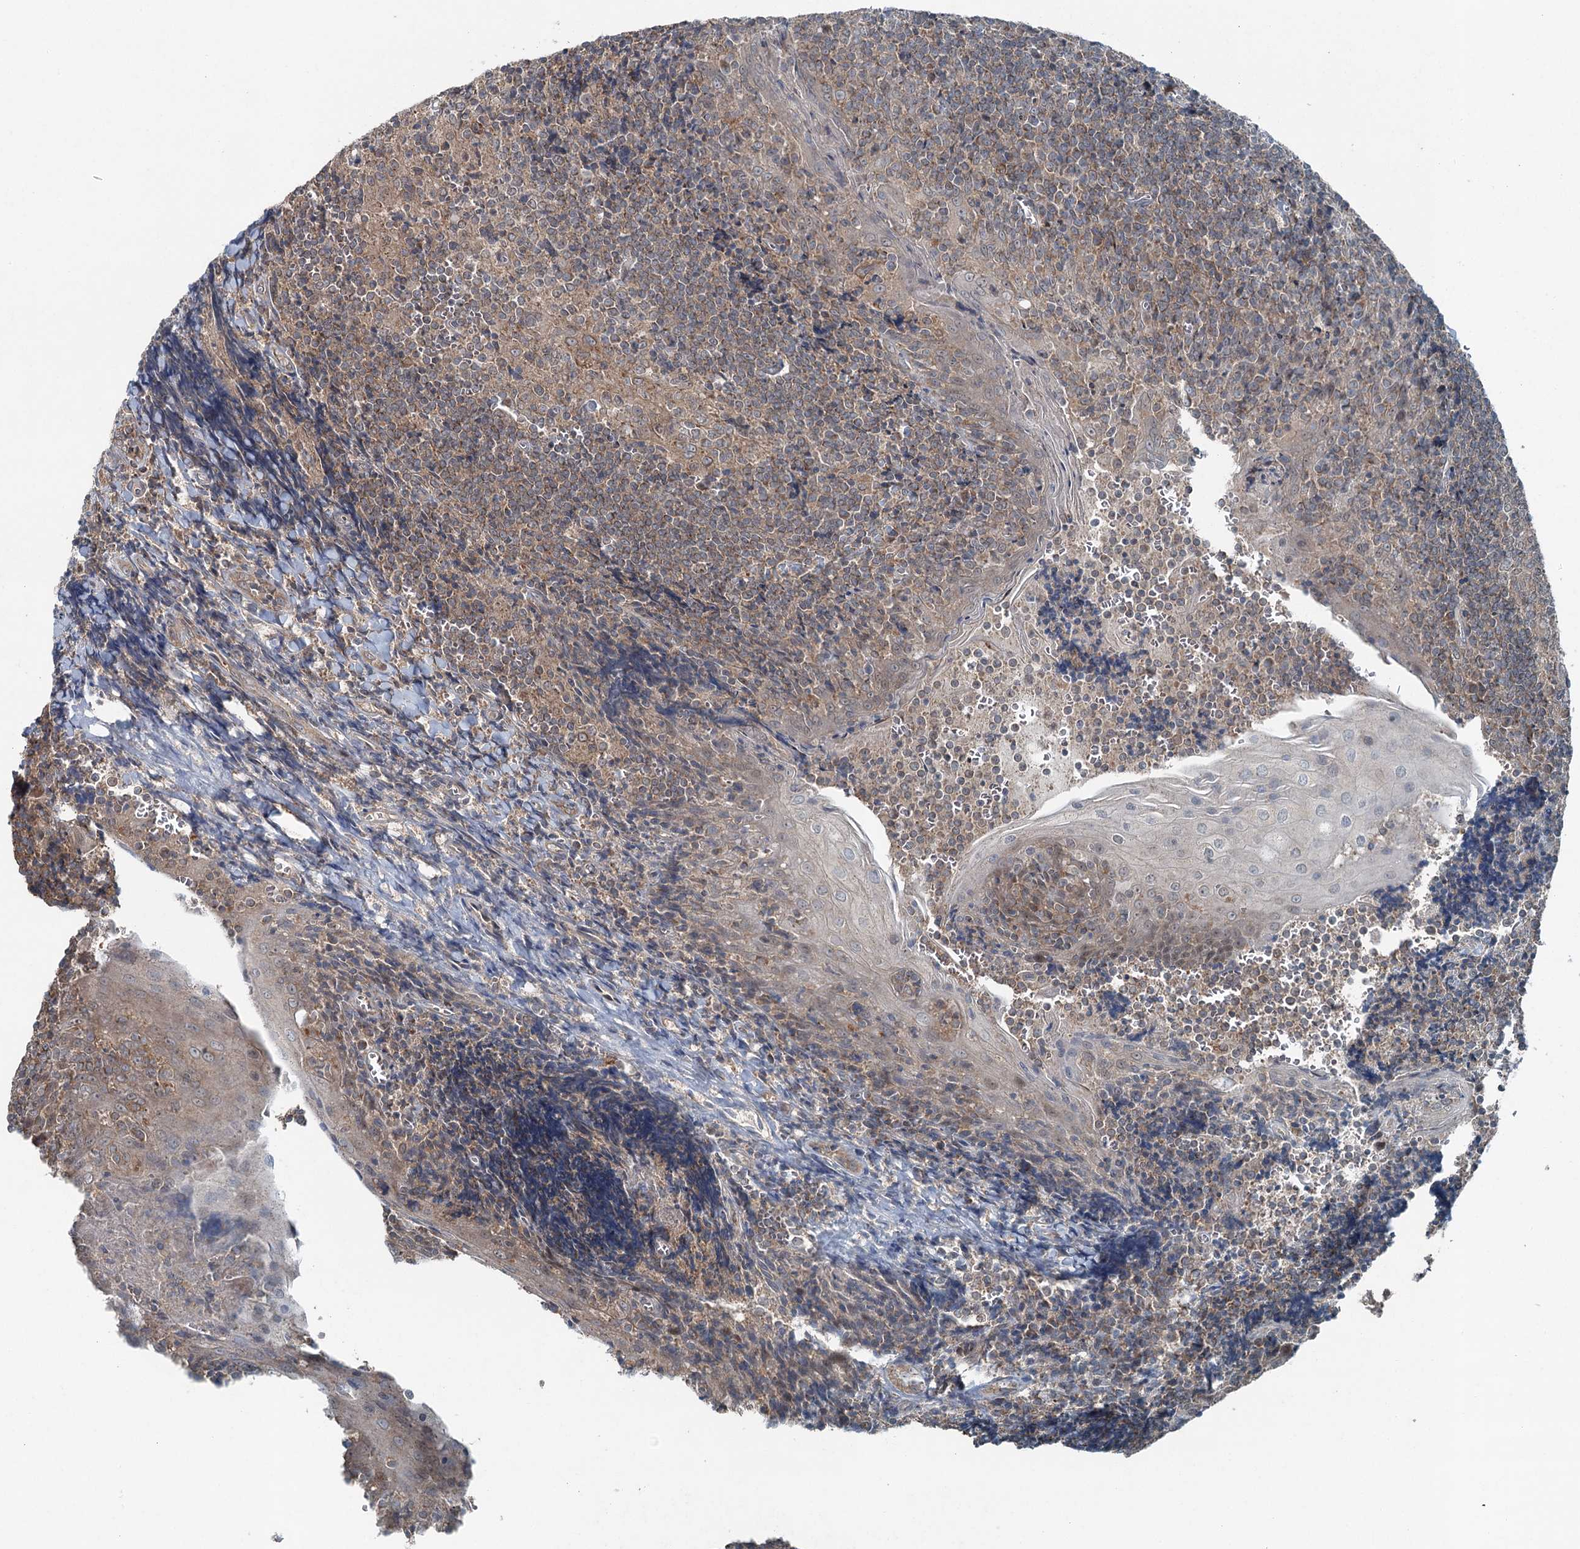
{"staining": {"intensity": "weak", "quantity": ">75%", "location": "cytoplasmic/membranous"}, "tissue": "tonsil", "cell_type": "Germinal center cells", "image_type": "normal", "snomed": [{"axis": "morphology", "description": "Normal tissue, NOS"}, {"axis": "topography", "description": "Tonsil"}], "caption": "This is an image of immunohistochemistry (IHC) staining of normal tonsil, which shows weak positivity in the cytoplasmic/membranous of germinal center cells.", "gene": "SKIC3", "patient": {"sex": "male", "age": 27}}